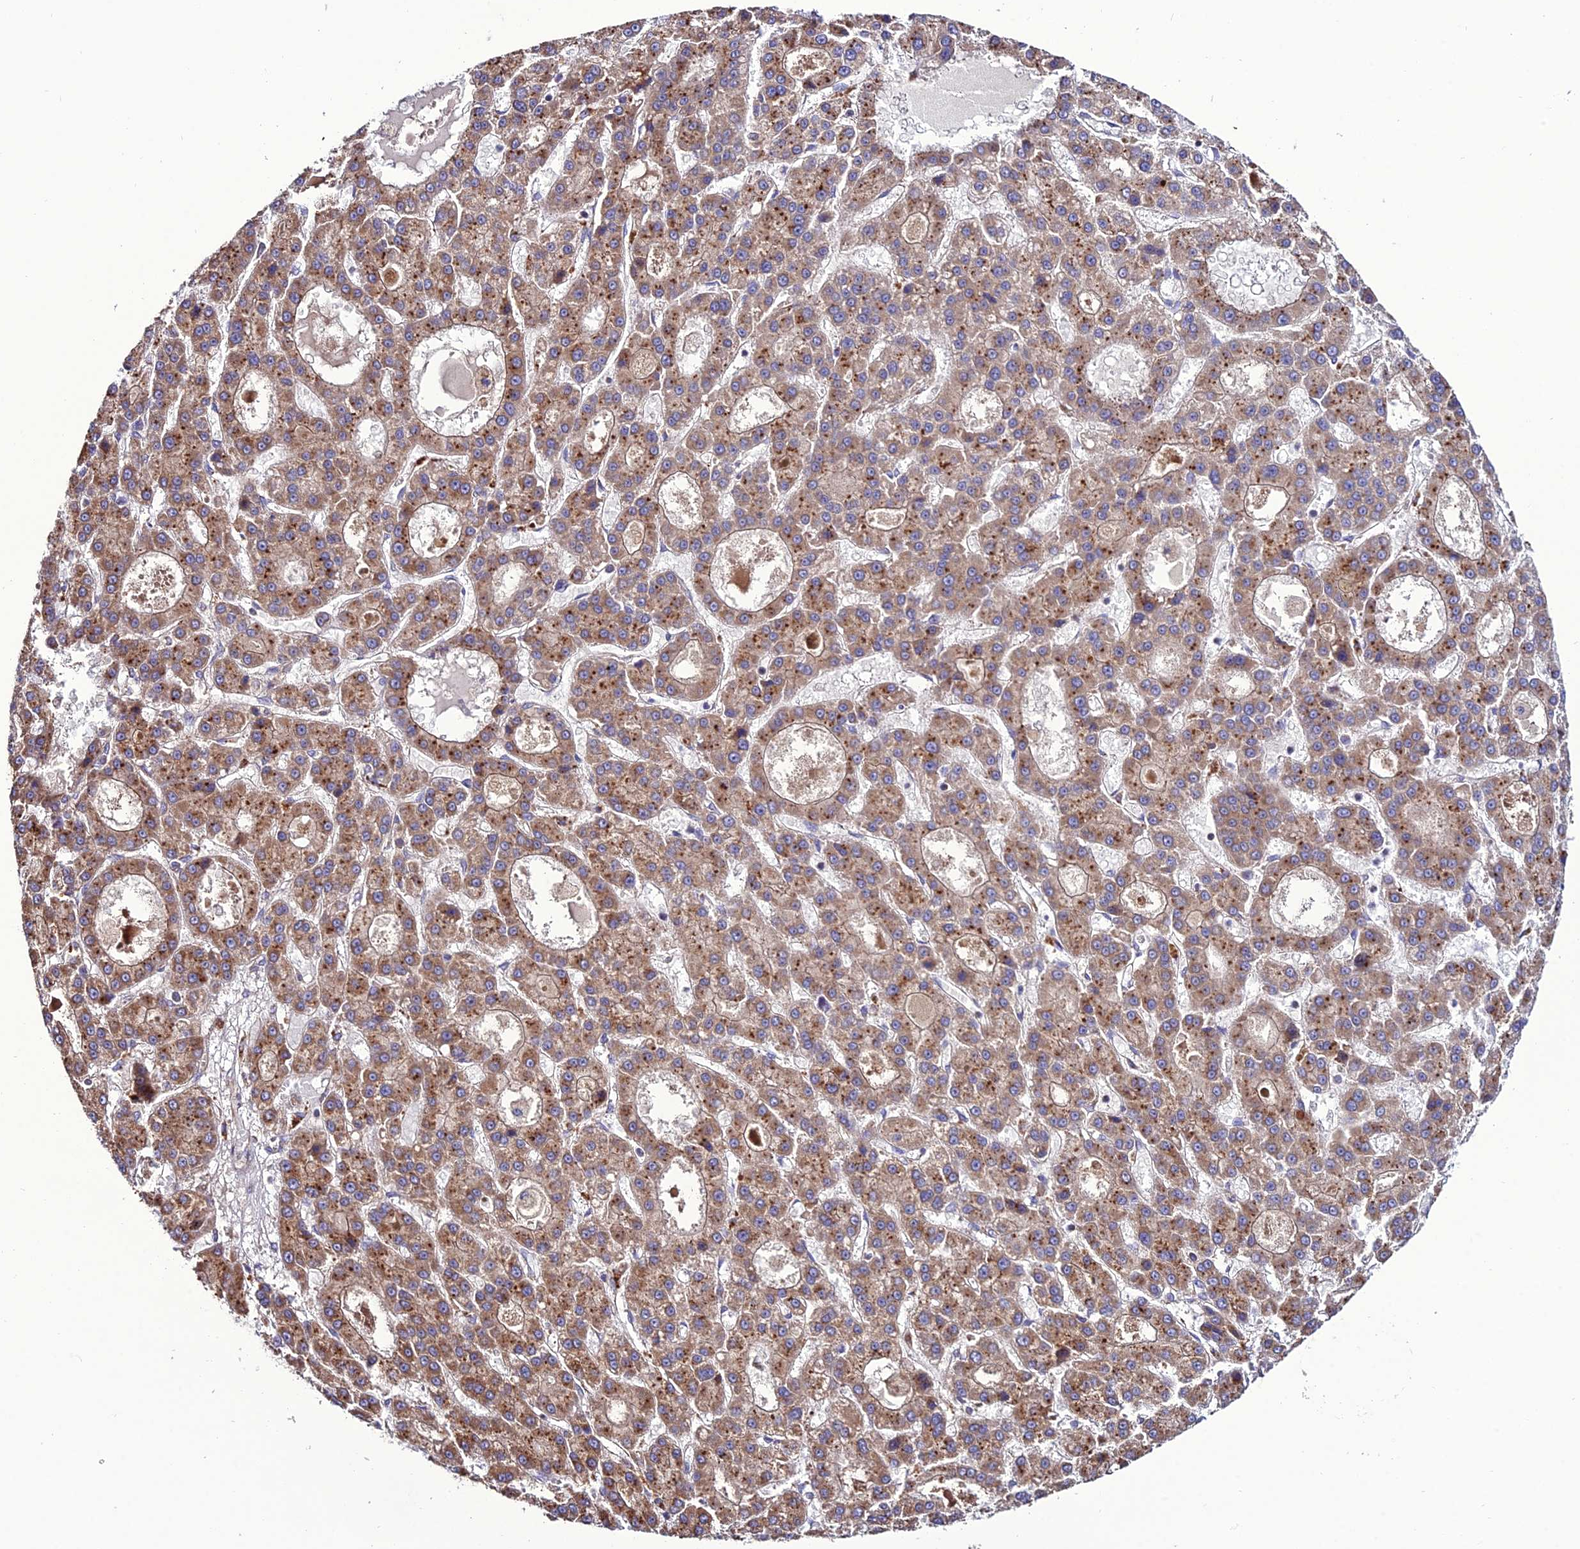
{"staining": {"intensity": "moderate", "quantity": ">75%", "location": "cytoplasmic/membranous"}, "tissue": "liver cancer", "cell_type": "Tumor cells", "image_type": "cancer", "snomed": [{"axis": "morphology", "description": "Carcinoma, Hepatocellular, NOS"}, {"axis": "topography", "description": "Liver"}], "caption": "Immunohistochemical staining of liver cancer (hepatocellular carcinoma) exhibits moderate cytoplasmic/membranous protein positivity in approximately >75% of tumor cells.", "gene": "PPIL3", "patient": {"sex": "male", "age": 70}}